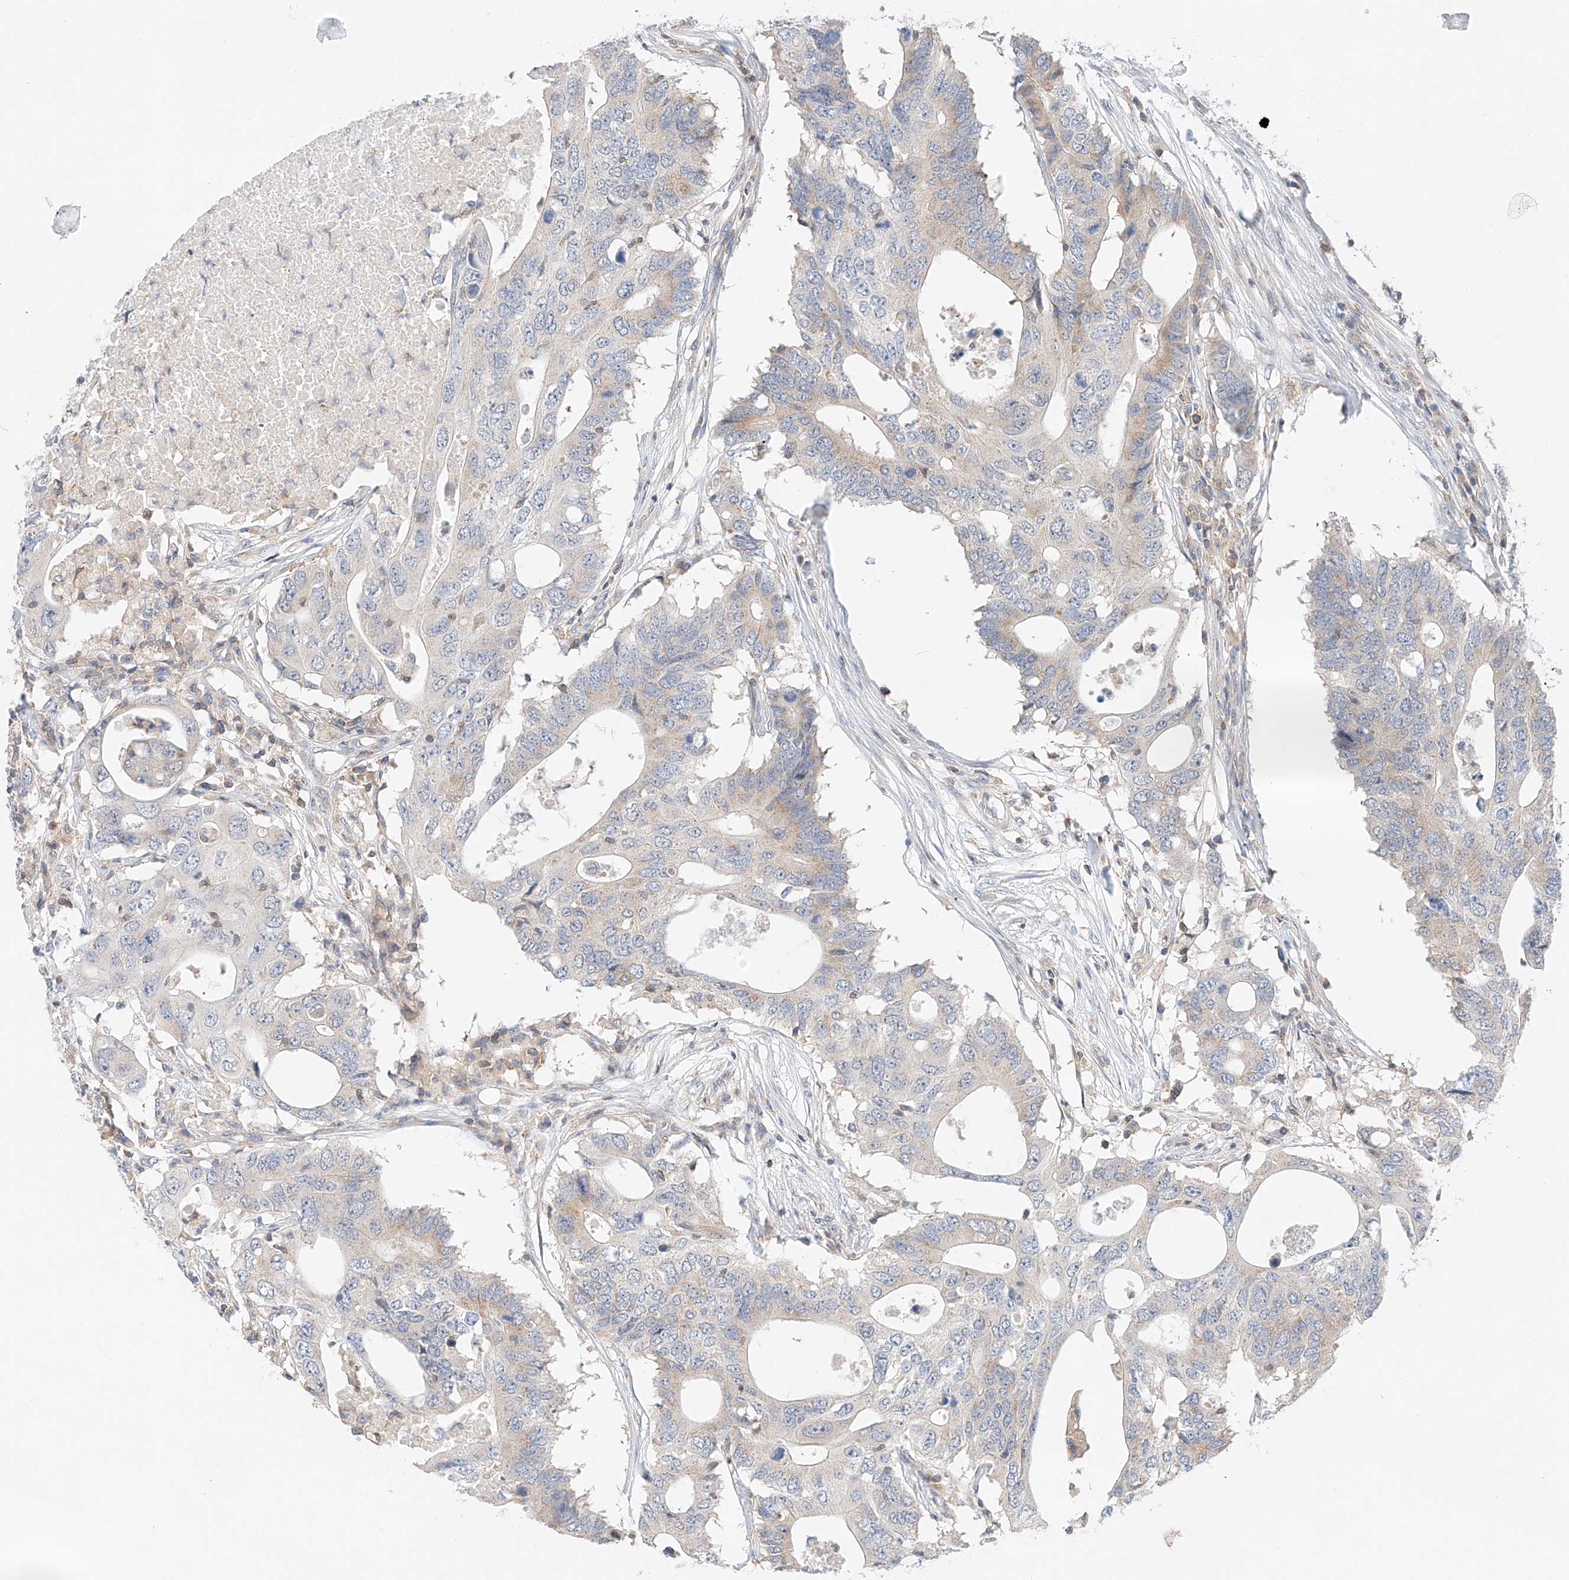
{"staining": {"intensity": "weak", "quantity": "<25%", "location": "cytoplasmic/membranous"}, "tissue": "colorectal cancer", "cell_type": "Tumor cells", "image_type": "cancer", "snomed": [{"axis": "morphology", "description": "Adenocarcinoma, NOS"}, {"axis": "topography", "description": "Colon"}], "caption": "Image shows no protein staining in tumor cells of adenocarcinoma (colorectal) tissue.", "gene": "MFN2", "patient": {"sex": "male", "age": 71}}